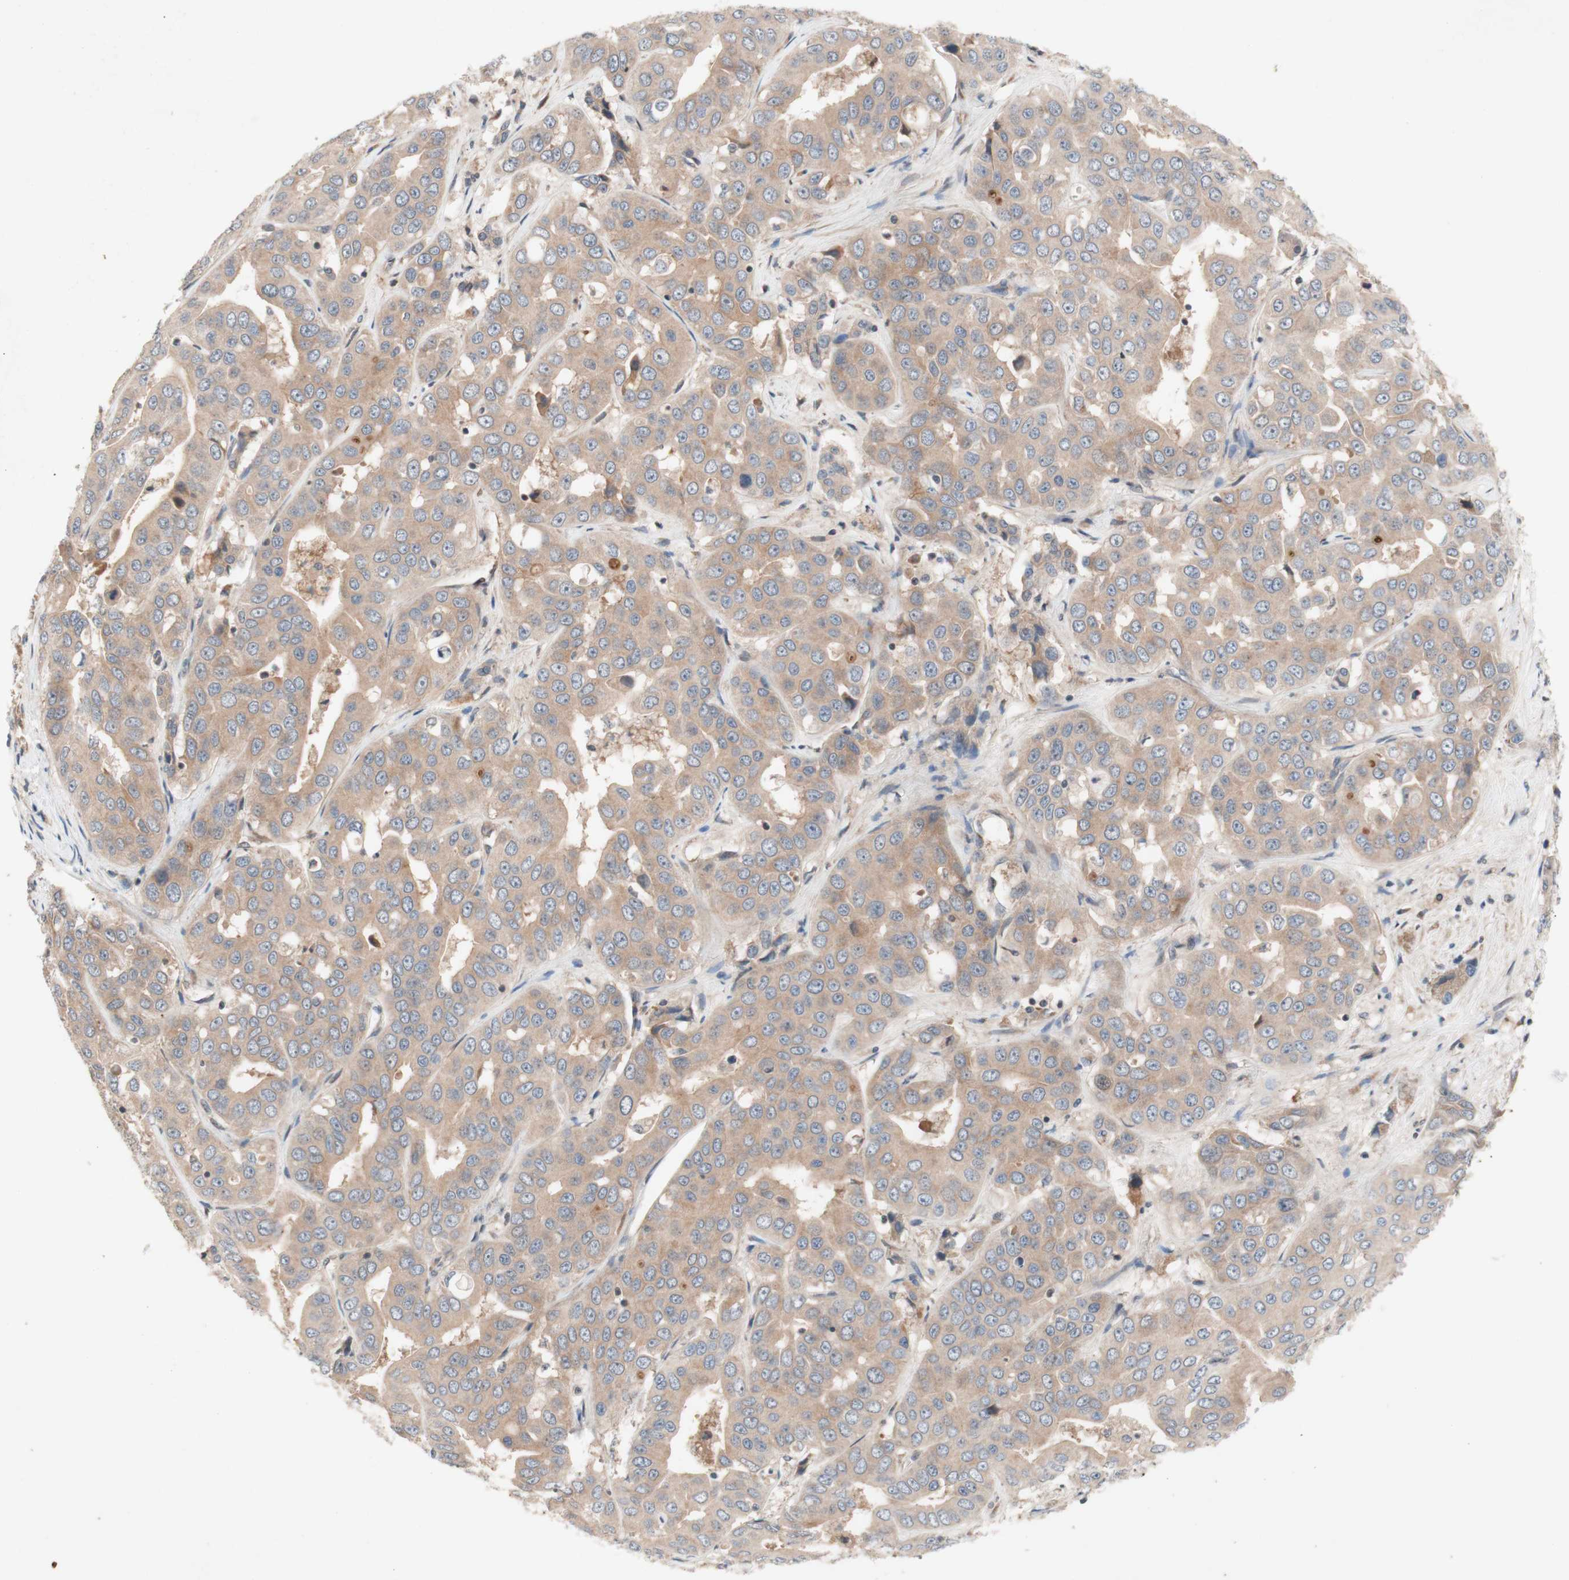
{"staining": {"intensity": "weak", "quantity": ">75%", "location": "cytoplasmic/membranous"}, "tissue": "liver cancer", "cell_type": "Tumor cells", "image_type": "cancer", "snomed": [{"axis": "morphology", "description": "Cholangiocarcinoma"}, {"axis": "topography", "description": "Liver"}], "caption": "Brown immunohistochemical staining in human liver cholangiocarcinoma exhibits weak cytoplasmic/membranous expression in about >75% of tumor cells.", "gene": "CD55", "patient": {"sex": "female", "age": 52}}